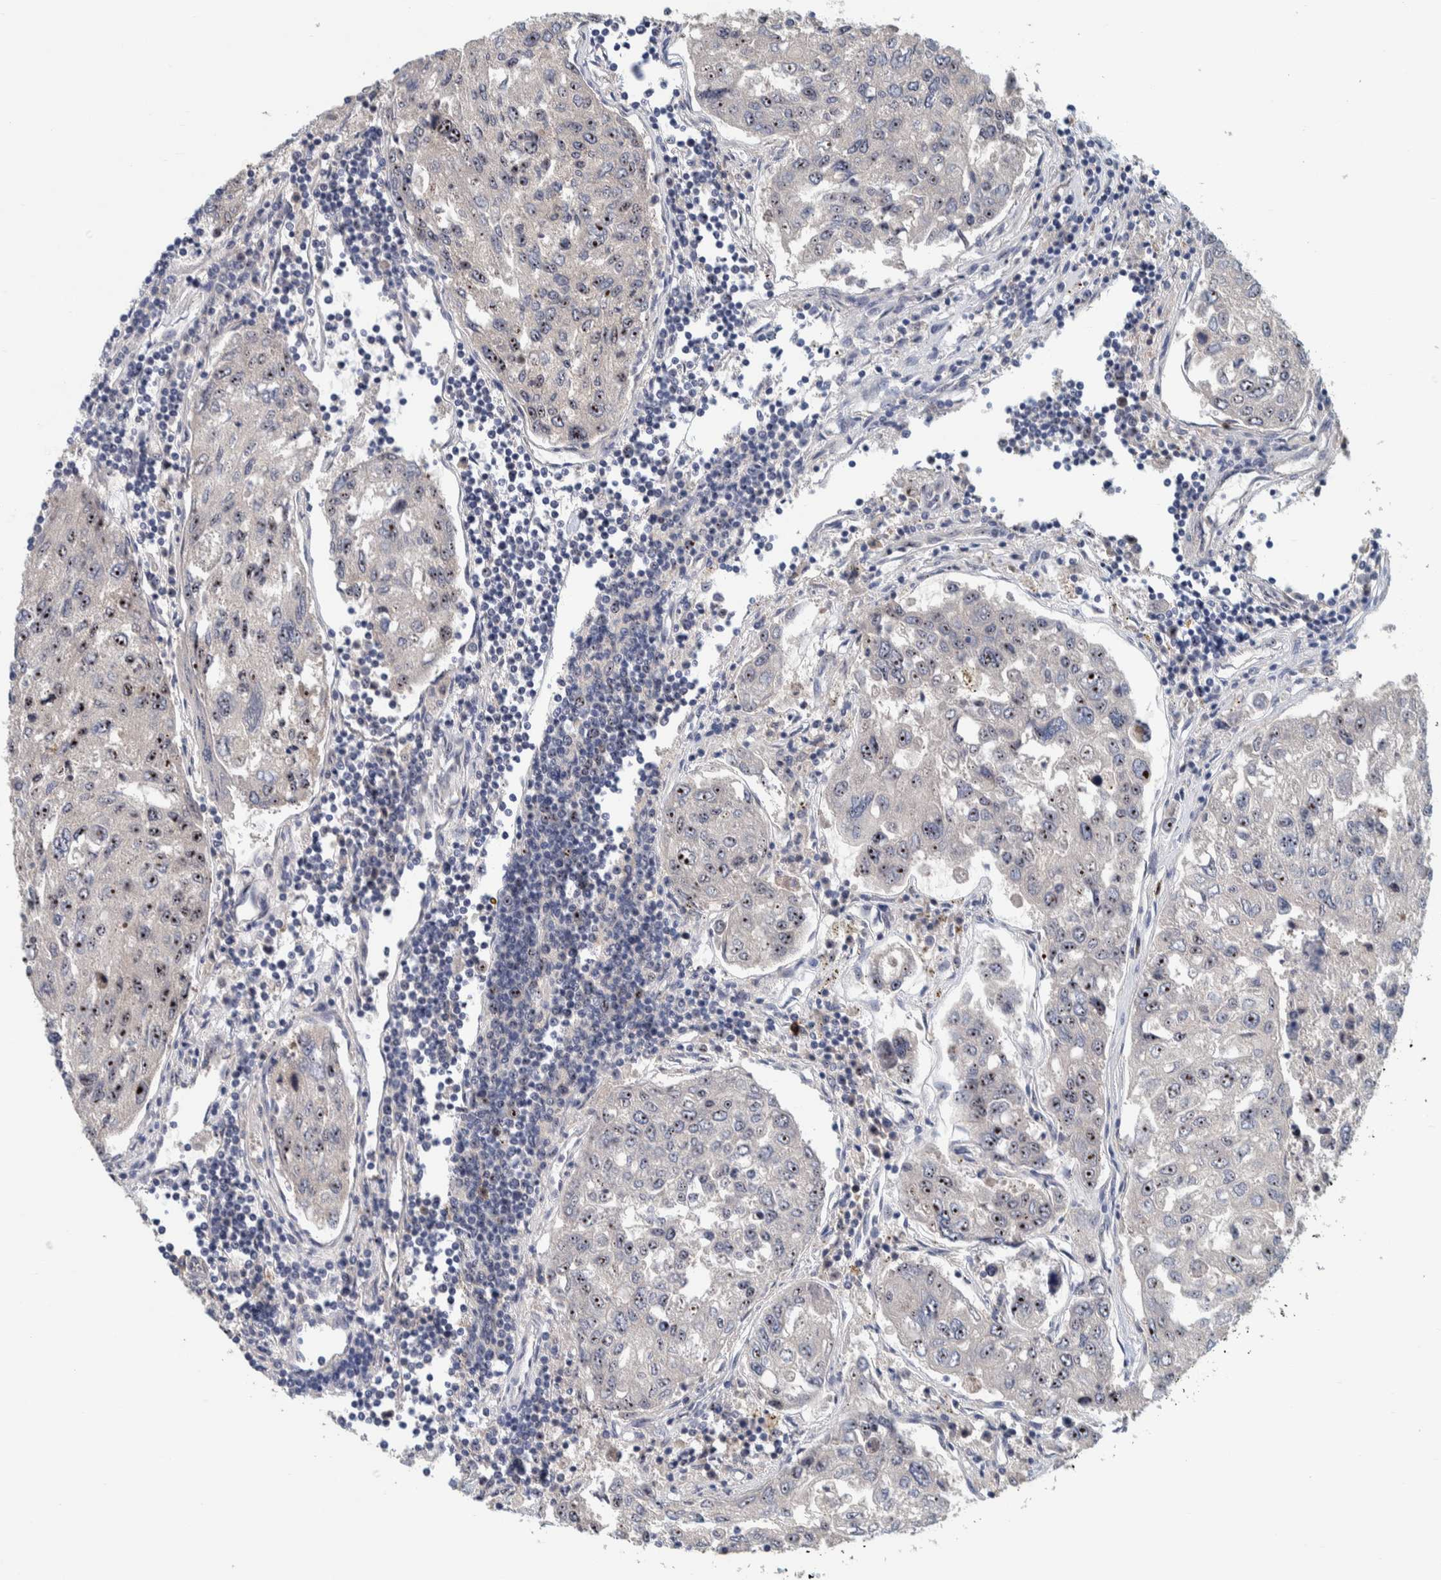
{"staining": {"intensity": "strong", "quantity": ">75%", "location": "nuclear"}, "tissue": "urothelial cancer", "cell_type": "Tumor cells", "image_type": "cancer", "snomed": [{"axis": "morphology", "description": "Urothelial carcinoma, High grade"}, {"axis": "topography", "description": "Lymph node"}, {"axis": "topography", "description": "Urinary bladder"}], "caption": "An image showing strong nuclear expression in about >75% of tumor cells in urothelial cancer, as visualized by brown immunohistochemical staining.", "gene": "NOL11", "patient": {"sex": "male", "age": 51}}